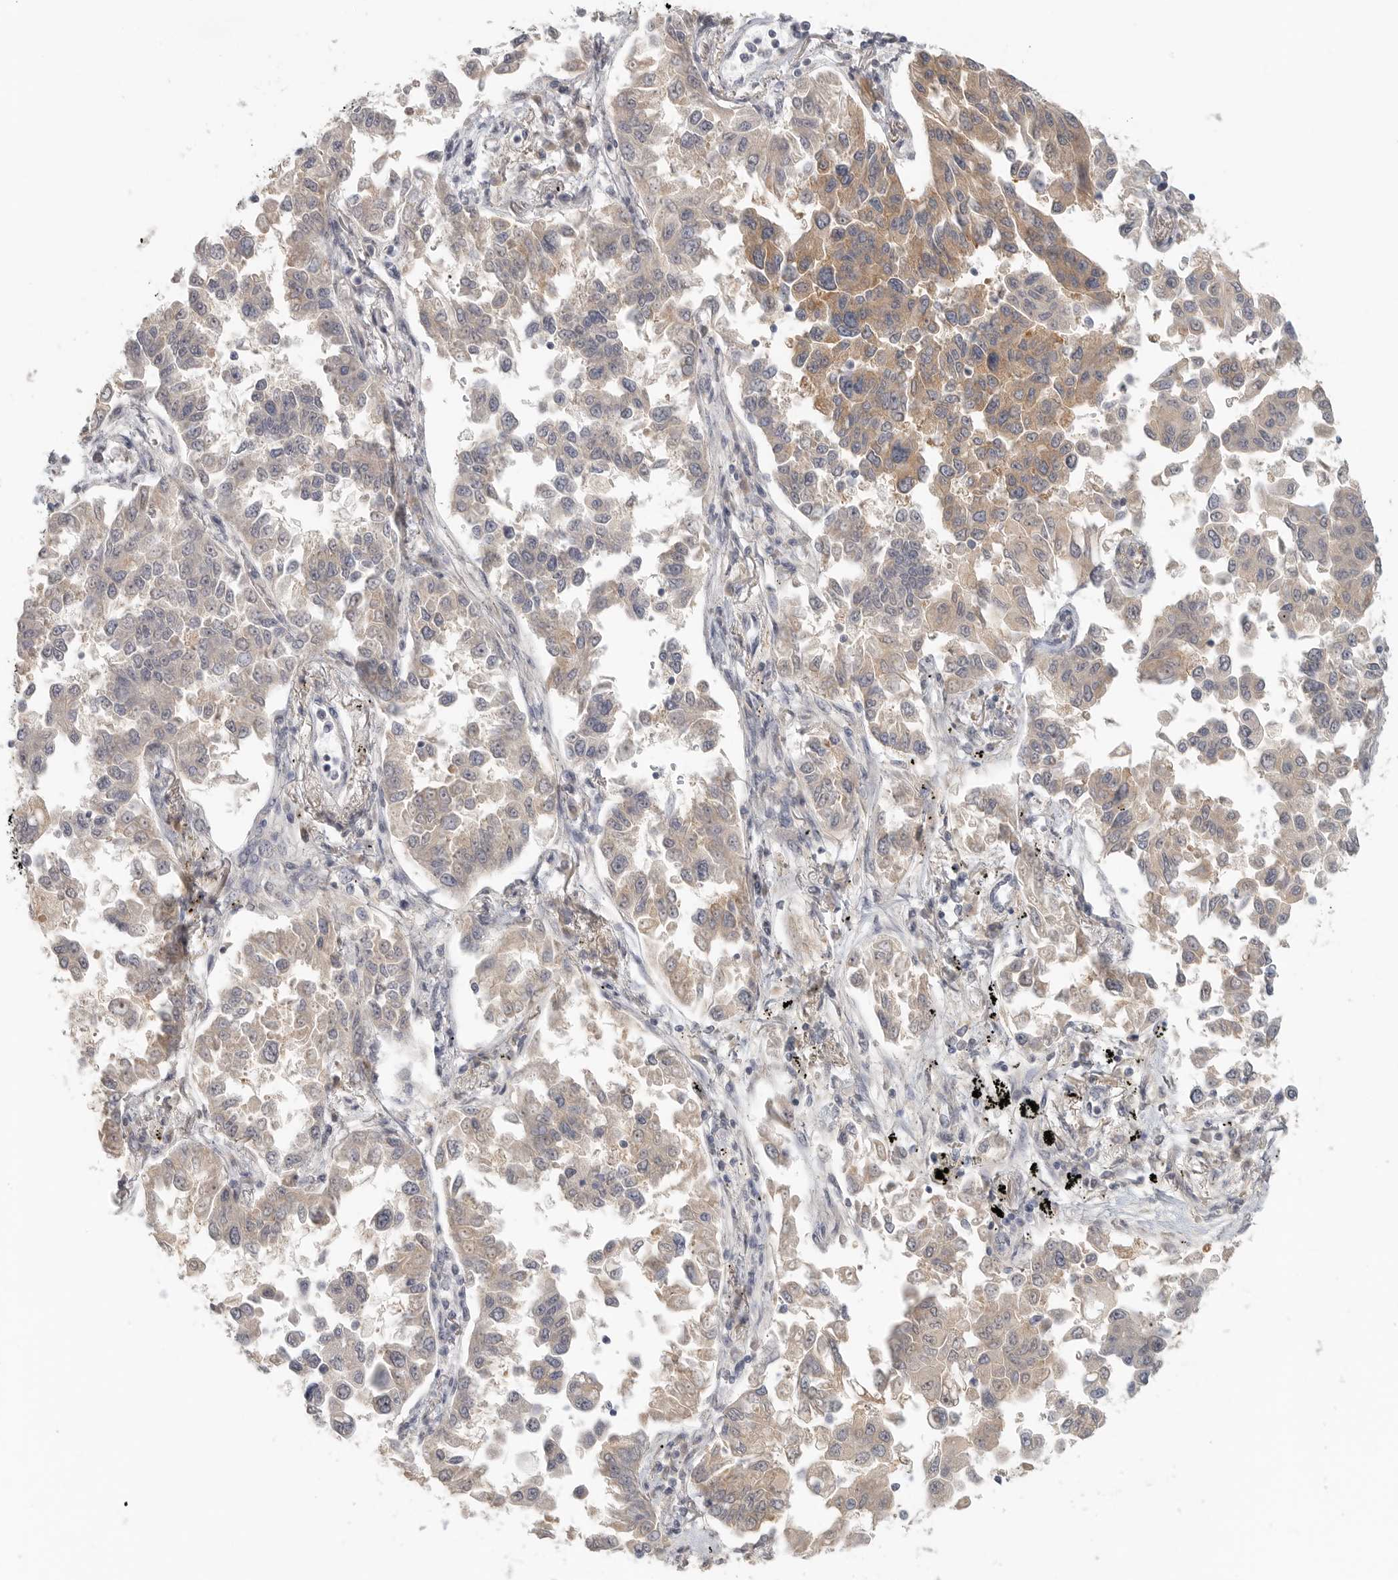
{"staining": {"intensity": "weak", "quantity": "25%-75%", "location": "cytoplasmic/membranous"}, "tissue": "lung cancer", "cell_type": "Tumor cells", "image_type": "cancer", "snomed": [{"axis": "morphology", "description": "Adenocarcinoma, NOS"}, {"axis": "topography", "description": "Lung"}], "caption": "Immunohistochemical staining of human lung adenocarcinoma demonstrates low levels of weak cytoplasmic/membranous protein staining in approximately 25%-75% of tumor cells.", "gene": "HDAC6", "patient": {"sex": "female", "age": 67}}